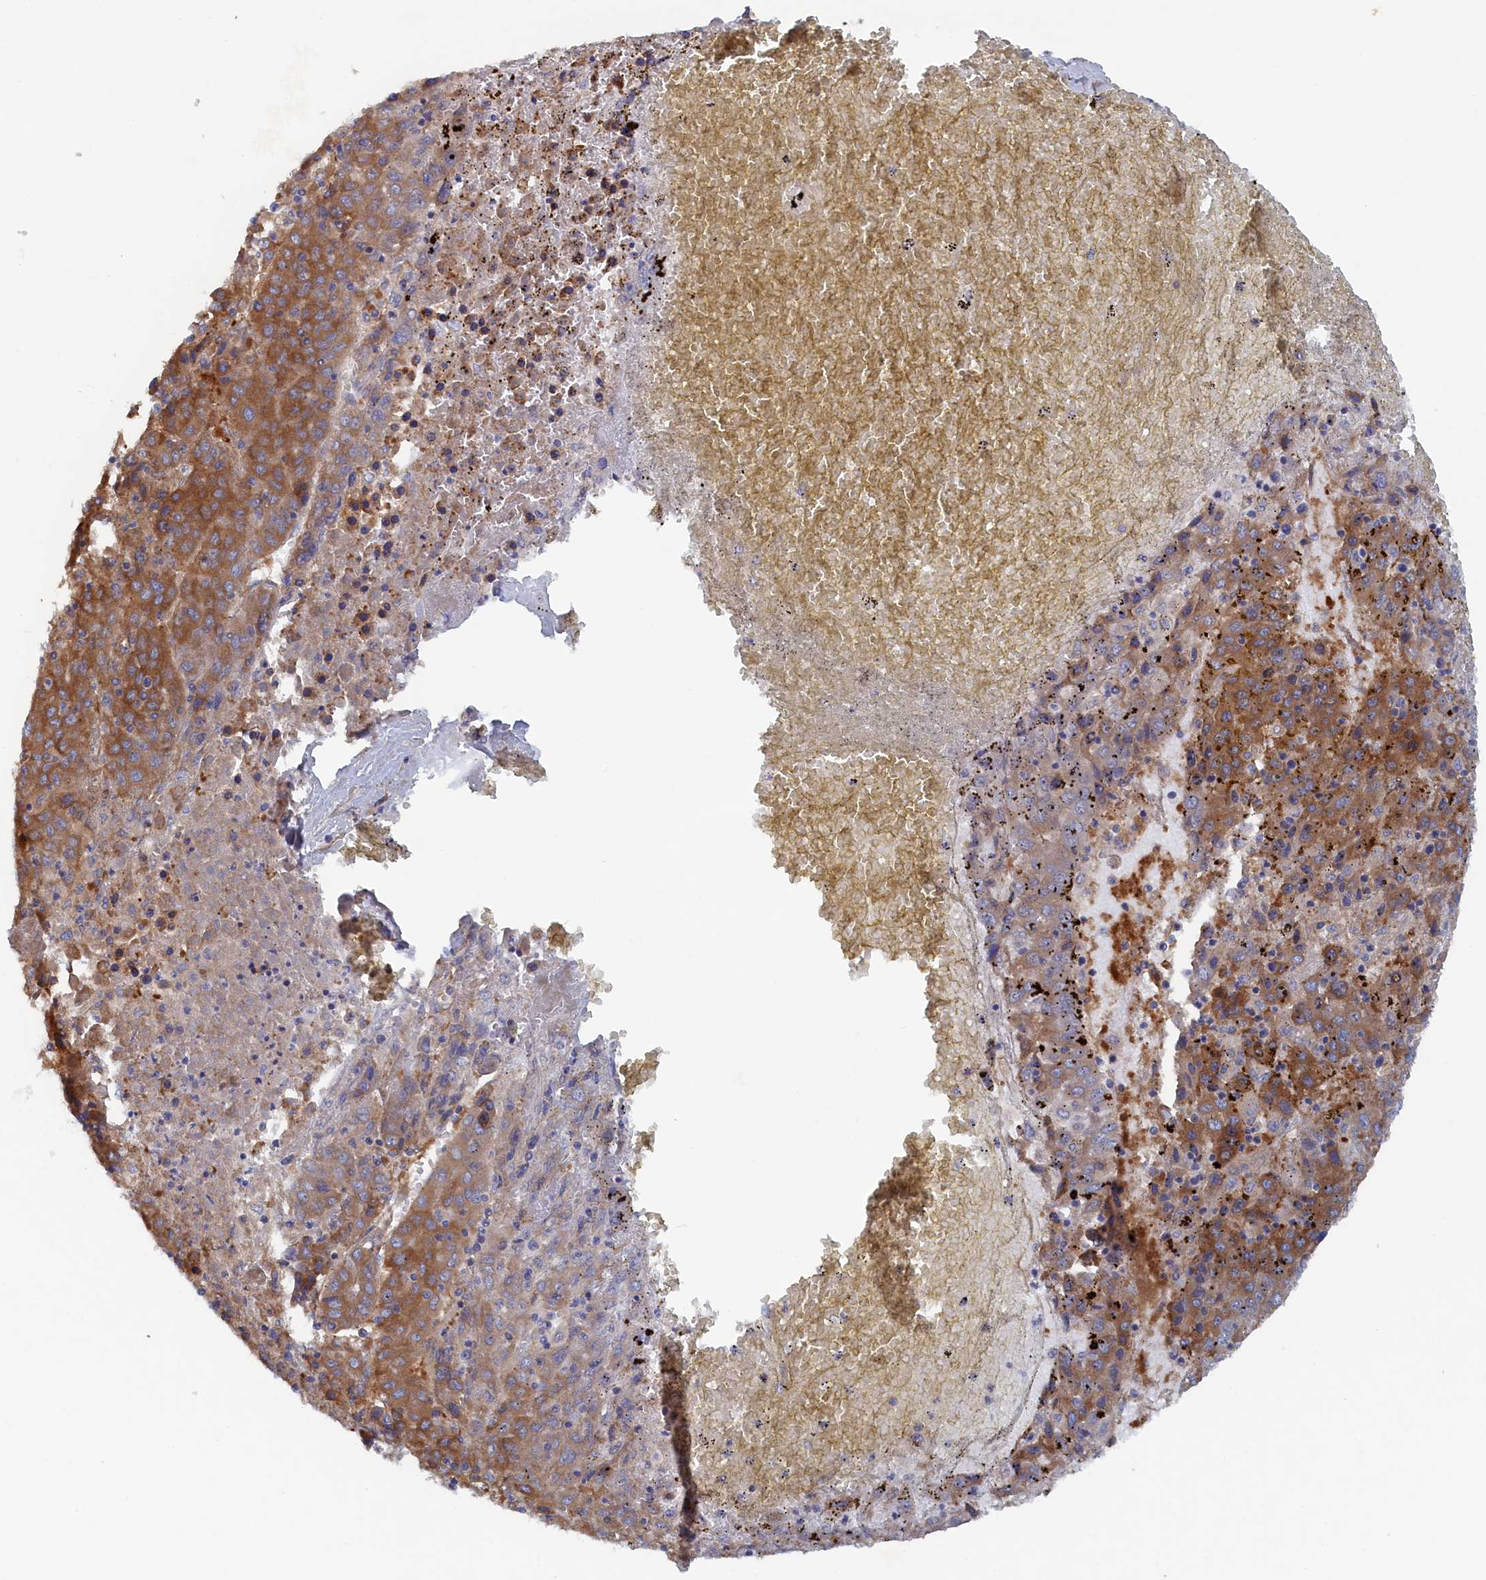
{"staining": {"intensity": "moderate", "quantity": ">75%", "location": "cytoplasmic/membranous"}, "tissue": "liver cancer", "cell_type": "Tumor cells", "image_type": "cancer", "snomed": [{"axis": "morphology", "description": "Carcinoma, Hepatocellular, NOS"}, {"axis": "topography", "description": "Liver"}], "caption": "Liver hepatocellular carcinoma was stained to show a protein in brown. There is medium levels of moderate cytoplasmic/membranous expression in about >75% of tumor cells. Nuclei are stained in blue.", "gene": "TMEM196", "patient": {"sex": "female", "age": 53}}